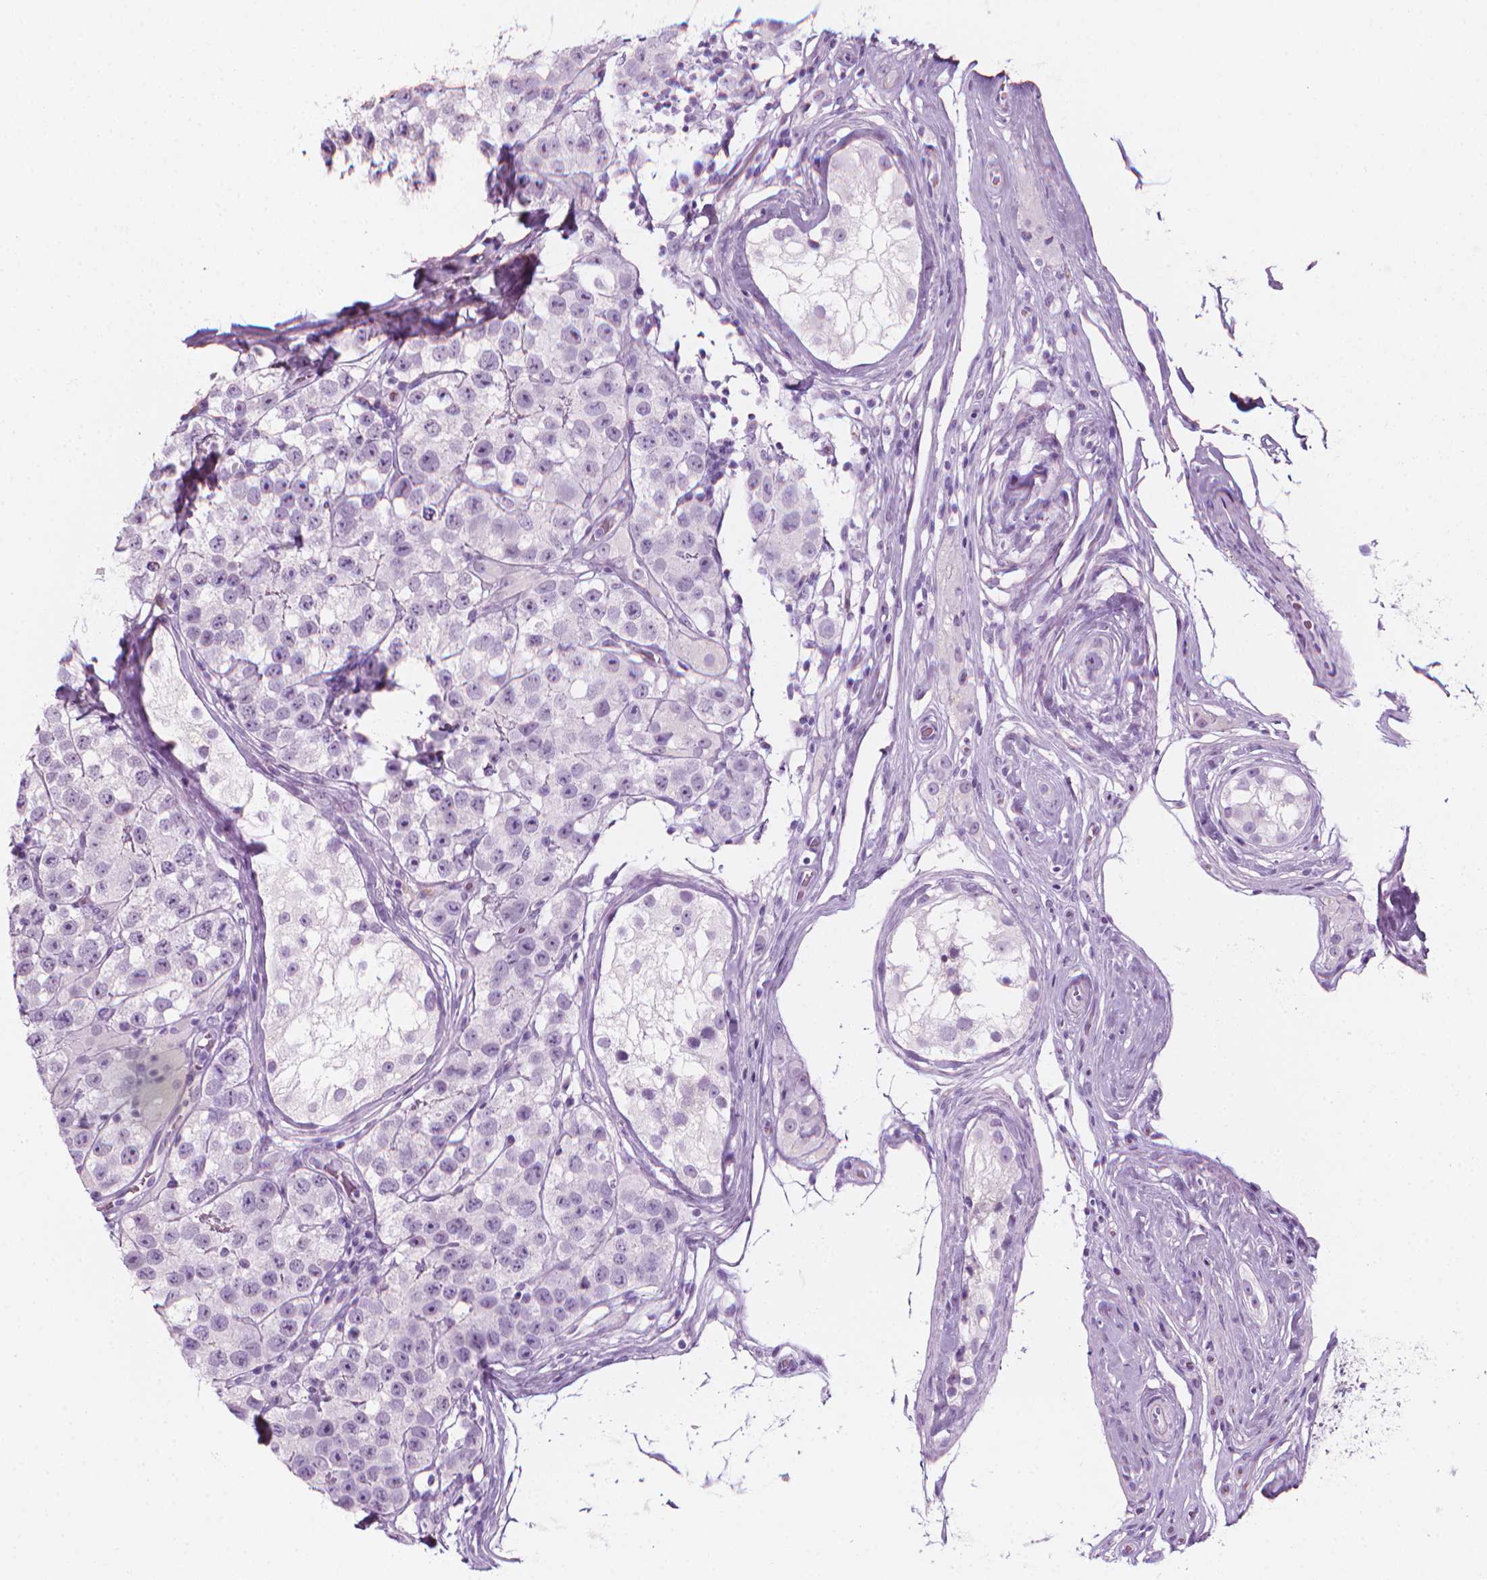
{"staining": {"intensity": "negative", "quantity": "none", "location": "none"}, "tissue": "testis cancer", "cell_type": "Tumor cells", "image_type": "cancer", "snomed": [{"axis": "morphology", "description": "Seminoma, NOS"}, {"axis": "topography", "description": "Testis"}], "caption": "High power microscopy micrograph of an IHC histopathology image of testis seminoma, revealing no significant staining in tumor cells.", "gene": "SCG3", "patient": {"sex": "male", "age": 34}}